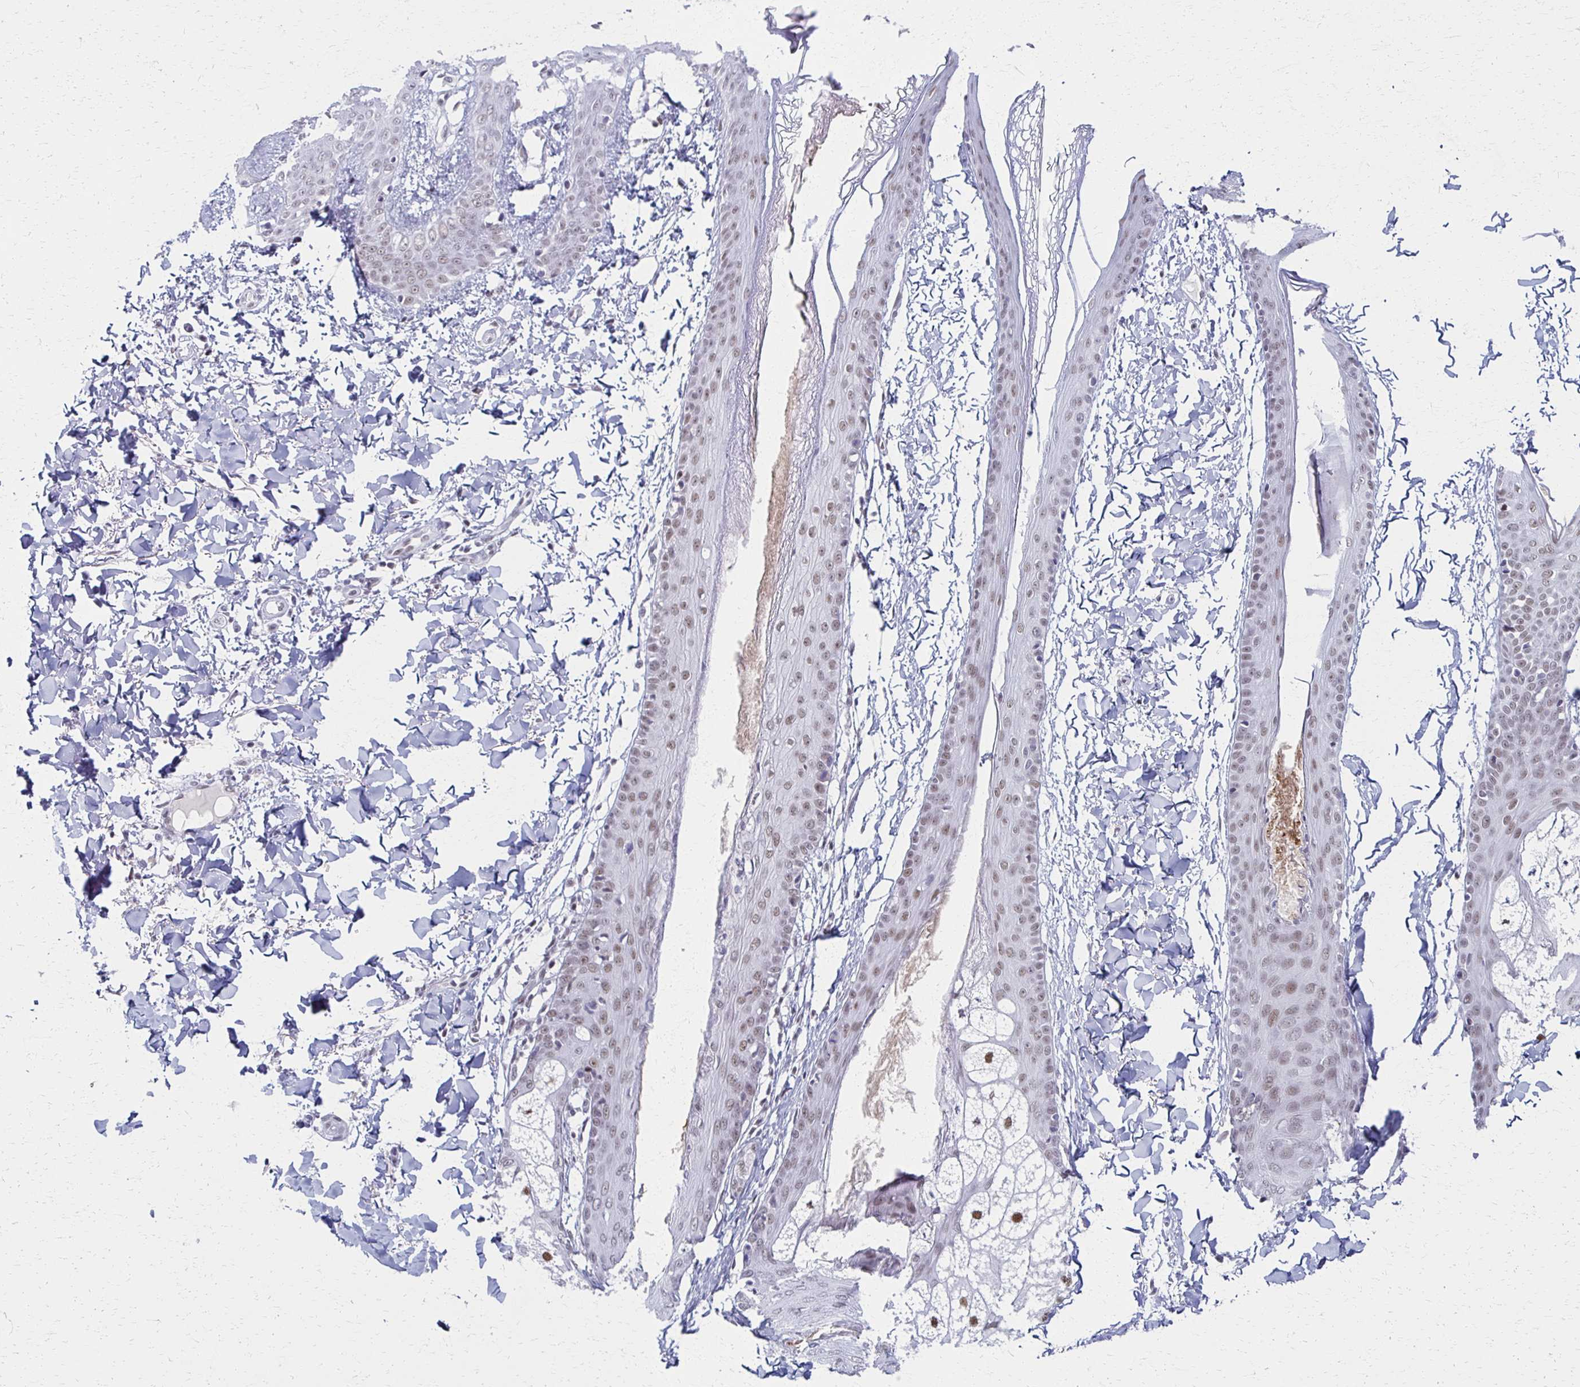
{"staining": {"intensity": "weak", "quantity": "25%-75%", "location": "nuclear"}, "tissue": "skin", "cell_type": "Fibroblasts", "image_type": "normal", "snomed": [{"axis": "morphology", "description": "Normal tissue, NOS"}, {"axis": "topography", "description": "Skin"}], "caption": "A brown stain labels weak nuclear positivity of a protein in fibroblasts of normal skin.", "gene": "IRF7", "patient": {"sex": "male", "age": 16}}